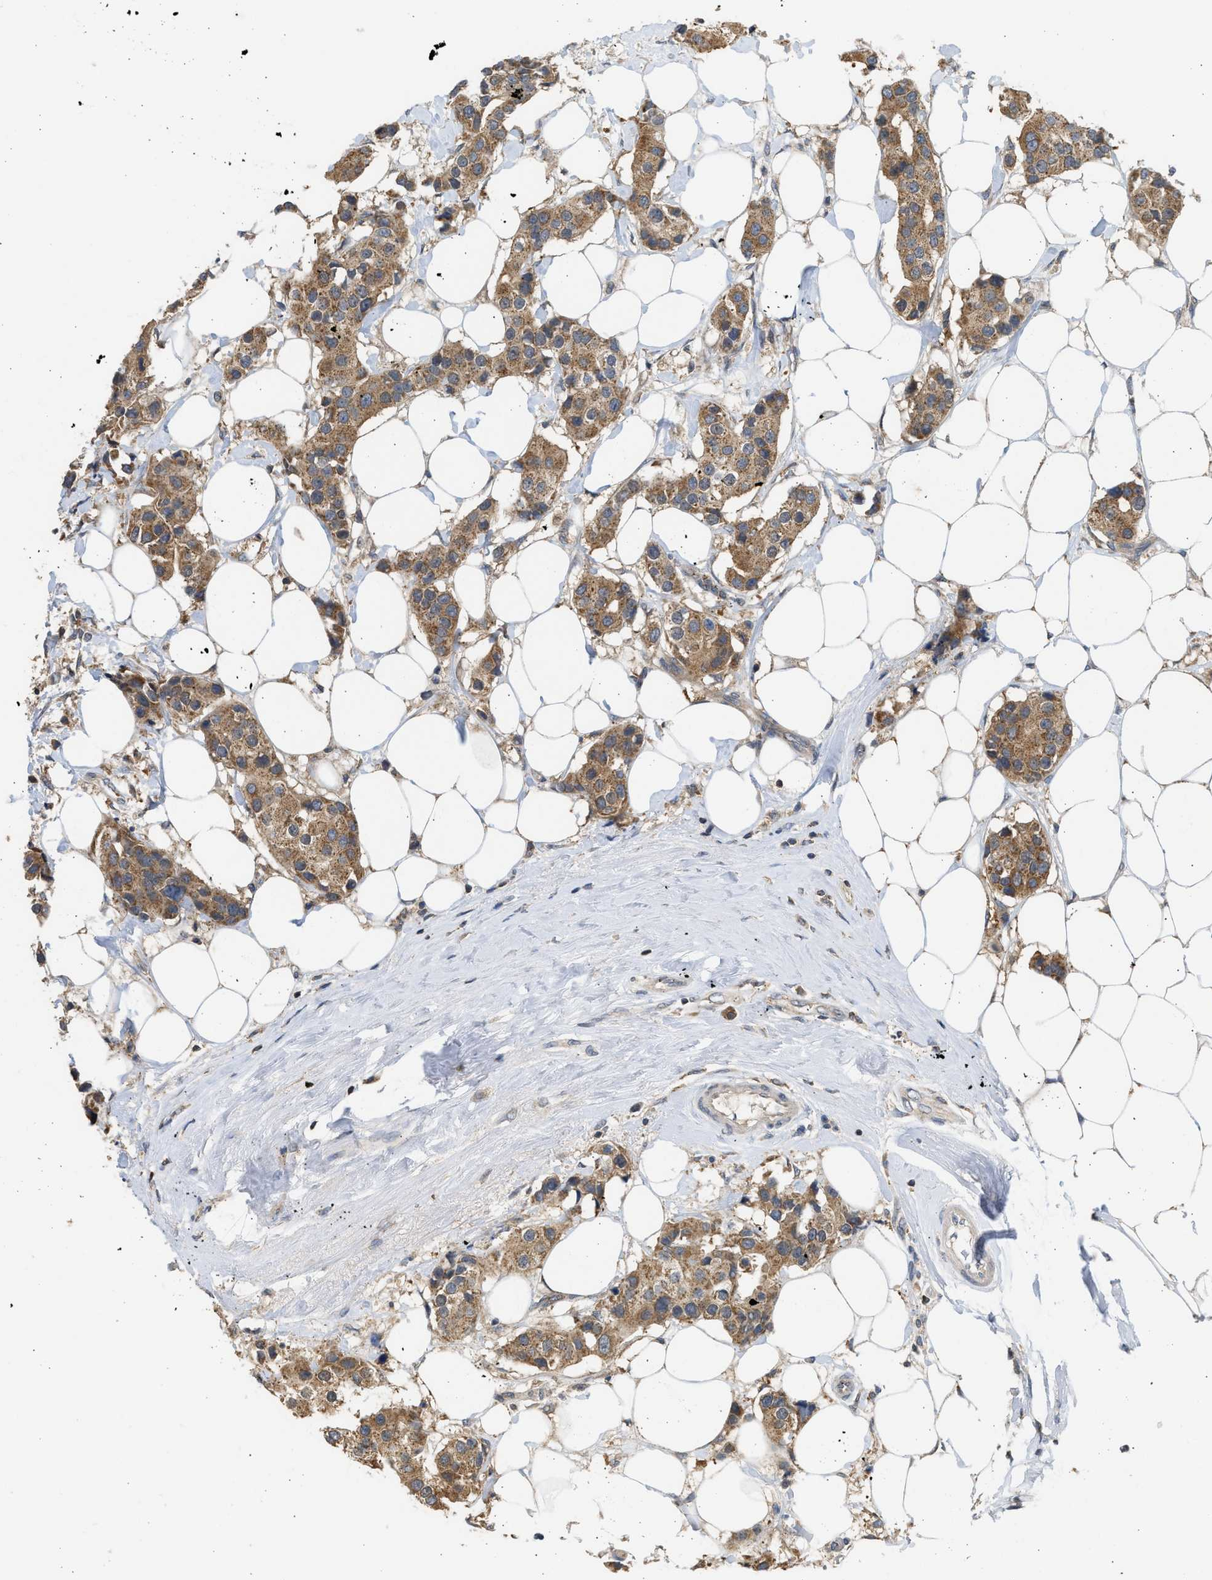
{"staining": {"intensity": "moderate", "quantity": ">75%", "location": "cytoplasmic/membranous"}, "tissue": "breast cancer", "cell_type": "Tumor cells", "image_type": "cancer", "snomed": [{"axis": "morphology", "description": "Normal tissue, NOS"}, {"axis": "morphology", "description": "Duct carcinoma"}, {"axis": "topography", "description": "Breast"}], "caption": "IHC (DAB (3,3'-diaminobenzidine)) staining of human breast cancer (intraductal carcinoma) exhibits moderate cytoplasmic/membranous protein positivity in approximately >75% of tumor cells. The protein is stained brown, and the nuclei are stained in blue (DAB (3,3'-diaminobenzidine) IHC with brightfield microscopy, high magnification).", "gene": "CYP1A1", "patient": {"sex": "female", "age": 39}}